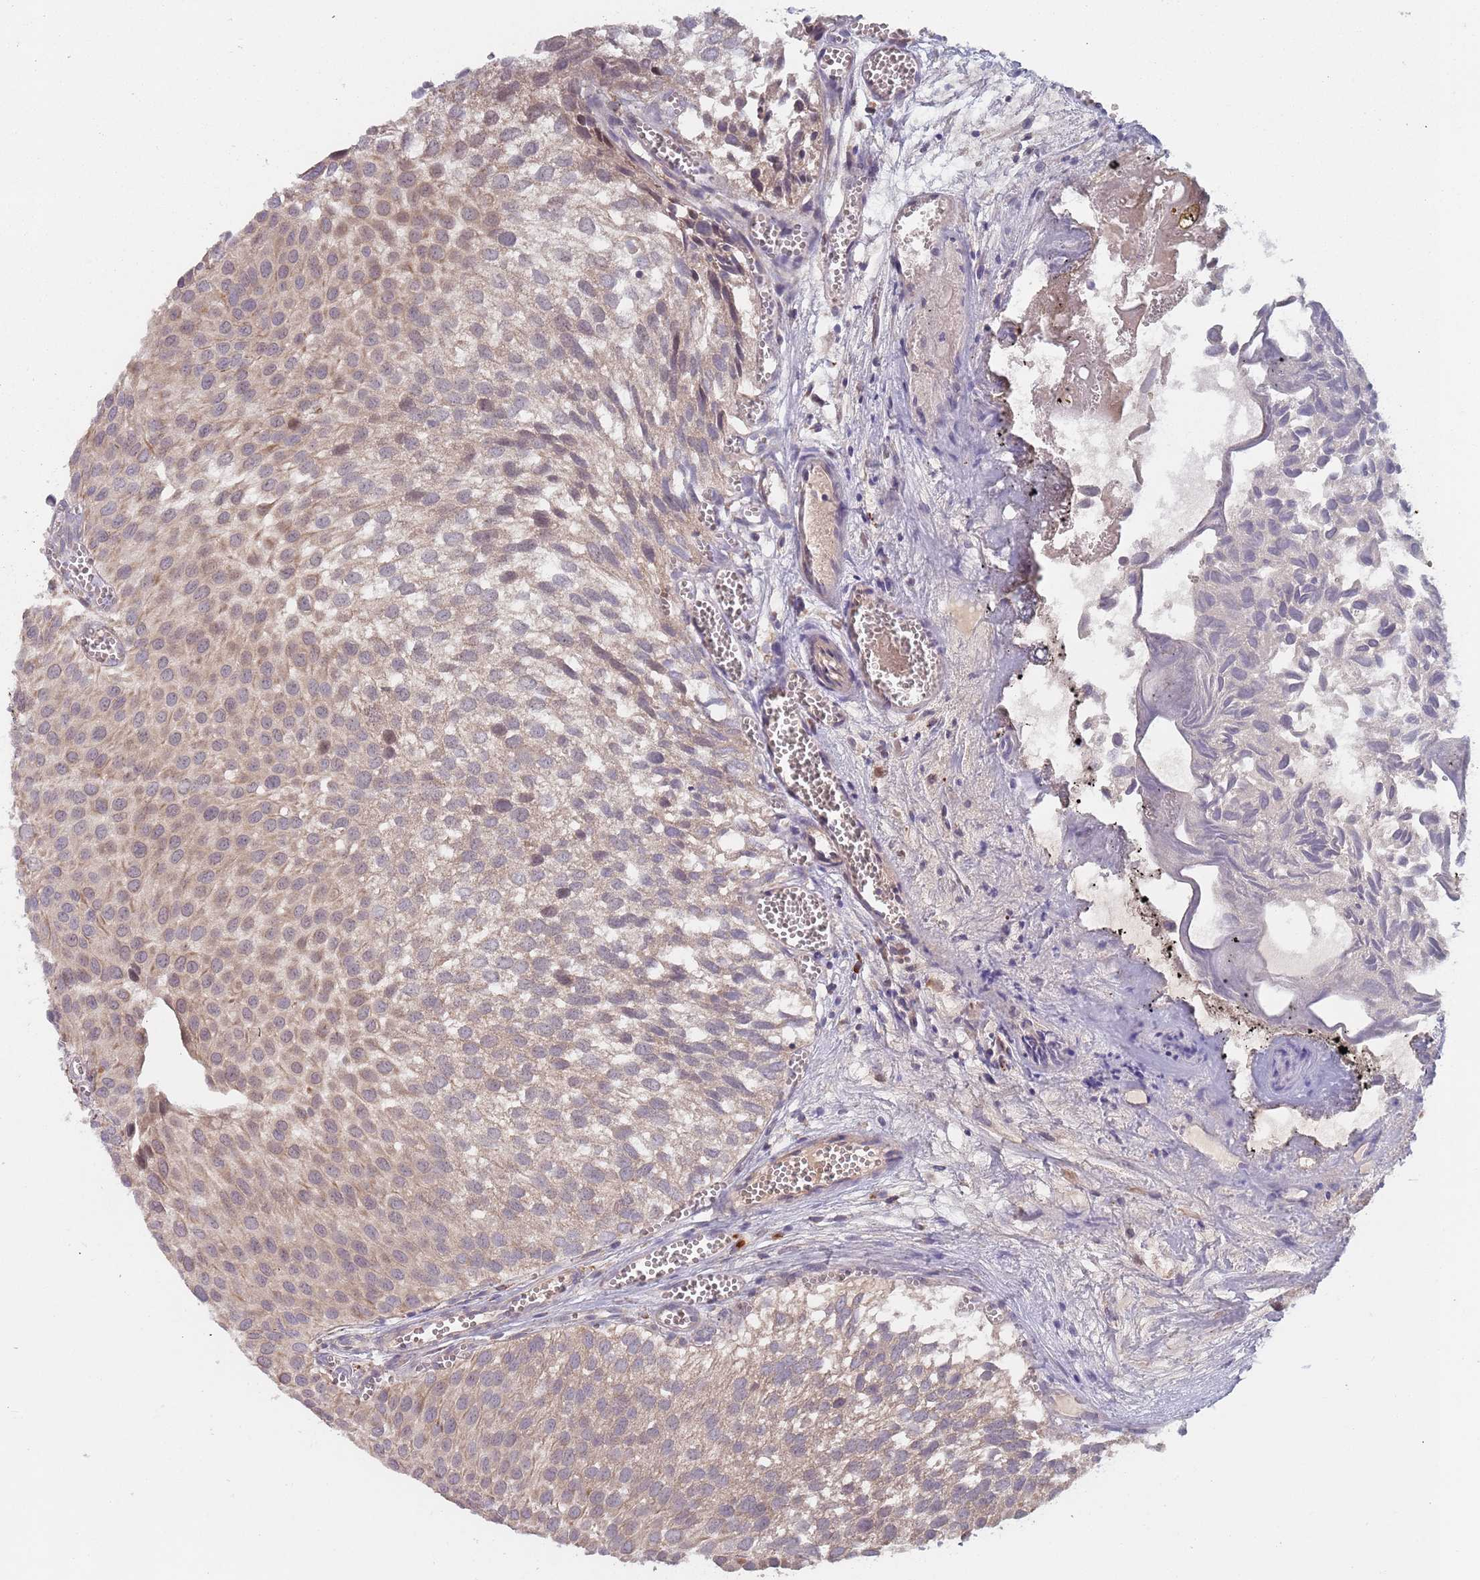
{"staining": {"intensity": "weak", "quantity": ">75%", "location": "cytoplasmic/membranous"}, "tissue": "urothelial cancer", "cell_type": "Tumor cells", "image_type": "cancer", "snomed": [{"axis": "morphology", "description": "Urothelial carcinoma, Low grade"}, {"axis": "topography", "description": "Urinary bladder"}], "caption": "Immunohistochemistry (IHC) image of human urothelial cancer stained for a protein (brown), which shows low levels of weak cytoplasmic/membranous staining in approximately >75% of tumor cells.", "gene": "ZNF140", "patient": {"sex": "male", "age": 88}}